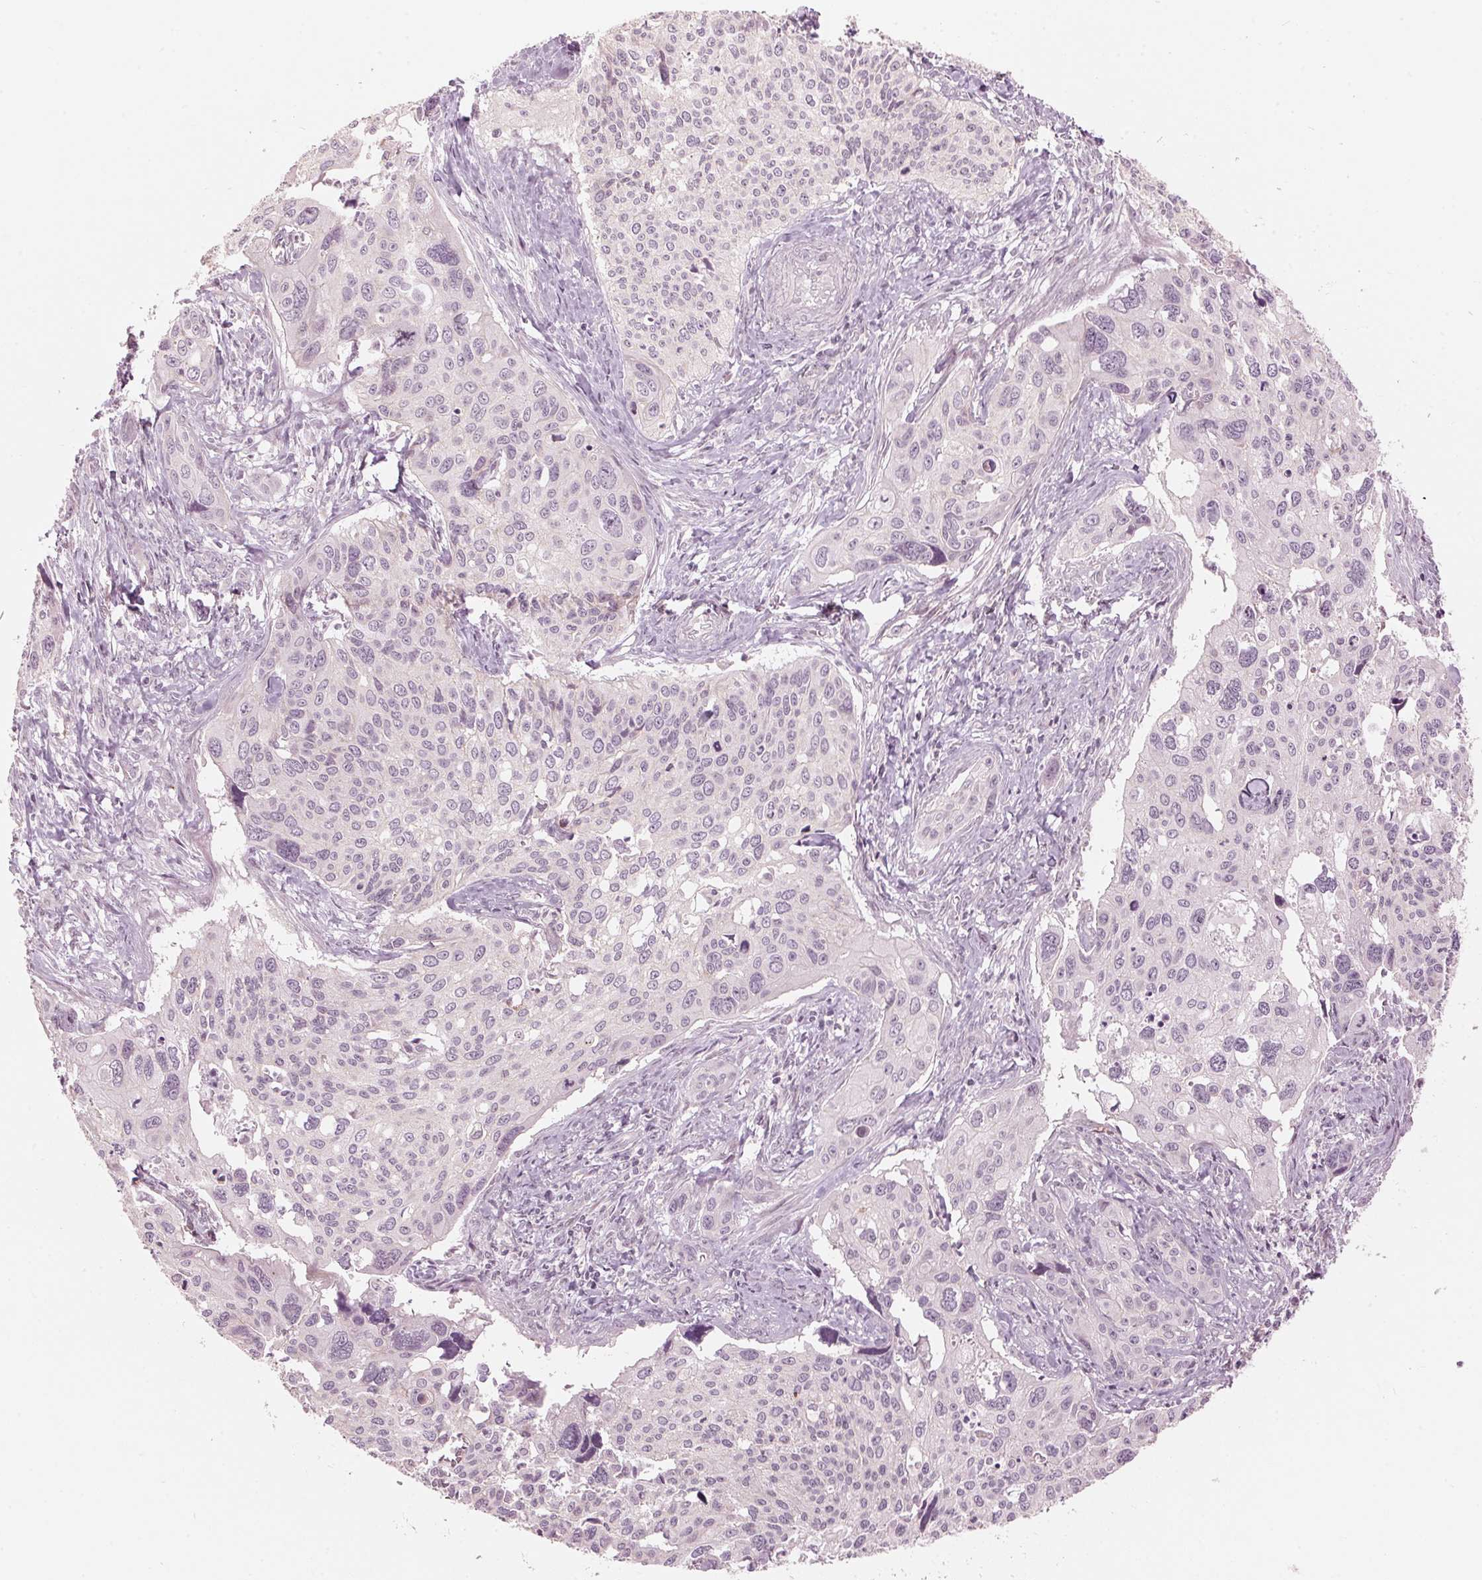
{"staining": {"intensity": "negative", "quantity": "none", "location": "none"}, "tissue": "cervical cancer", "cell_type": "Tumor cells", "image_type": "cancer", "snomed": [{"axis": "morphology", "description": "Squamous cell carcinoma, NOS"}, {"axis": "topography", "description": "Cervix"}], "caption": "Cervical cancer (squamous cell carcinoma) was stained to show a protein in brown. There is no significant positivity in tumor cells.", "gene": "TMED6", "patient": {"sex": "female", "age": 31}}